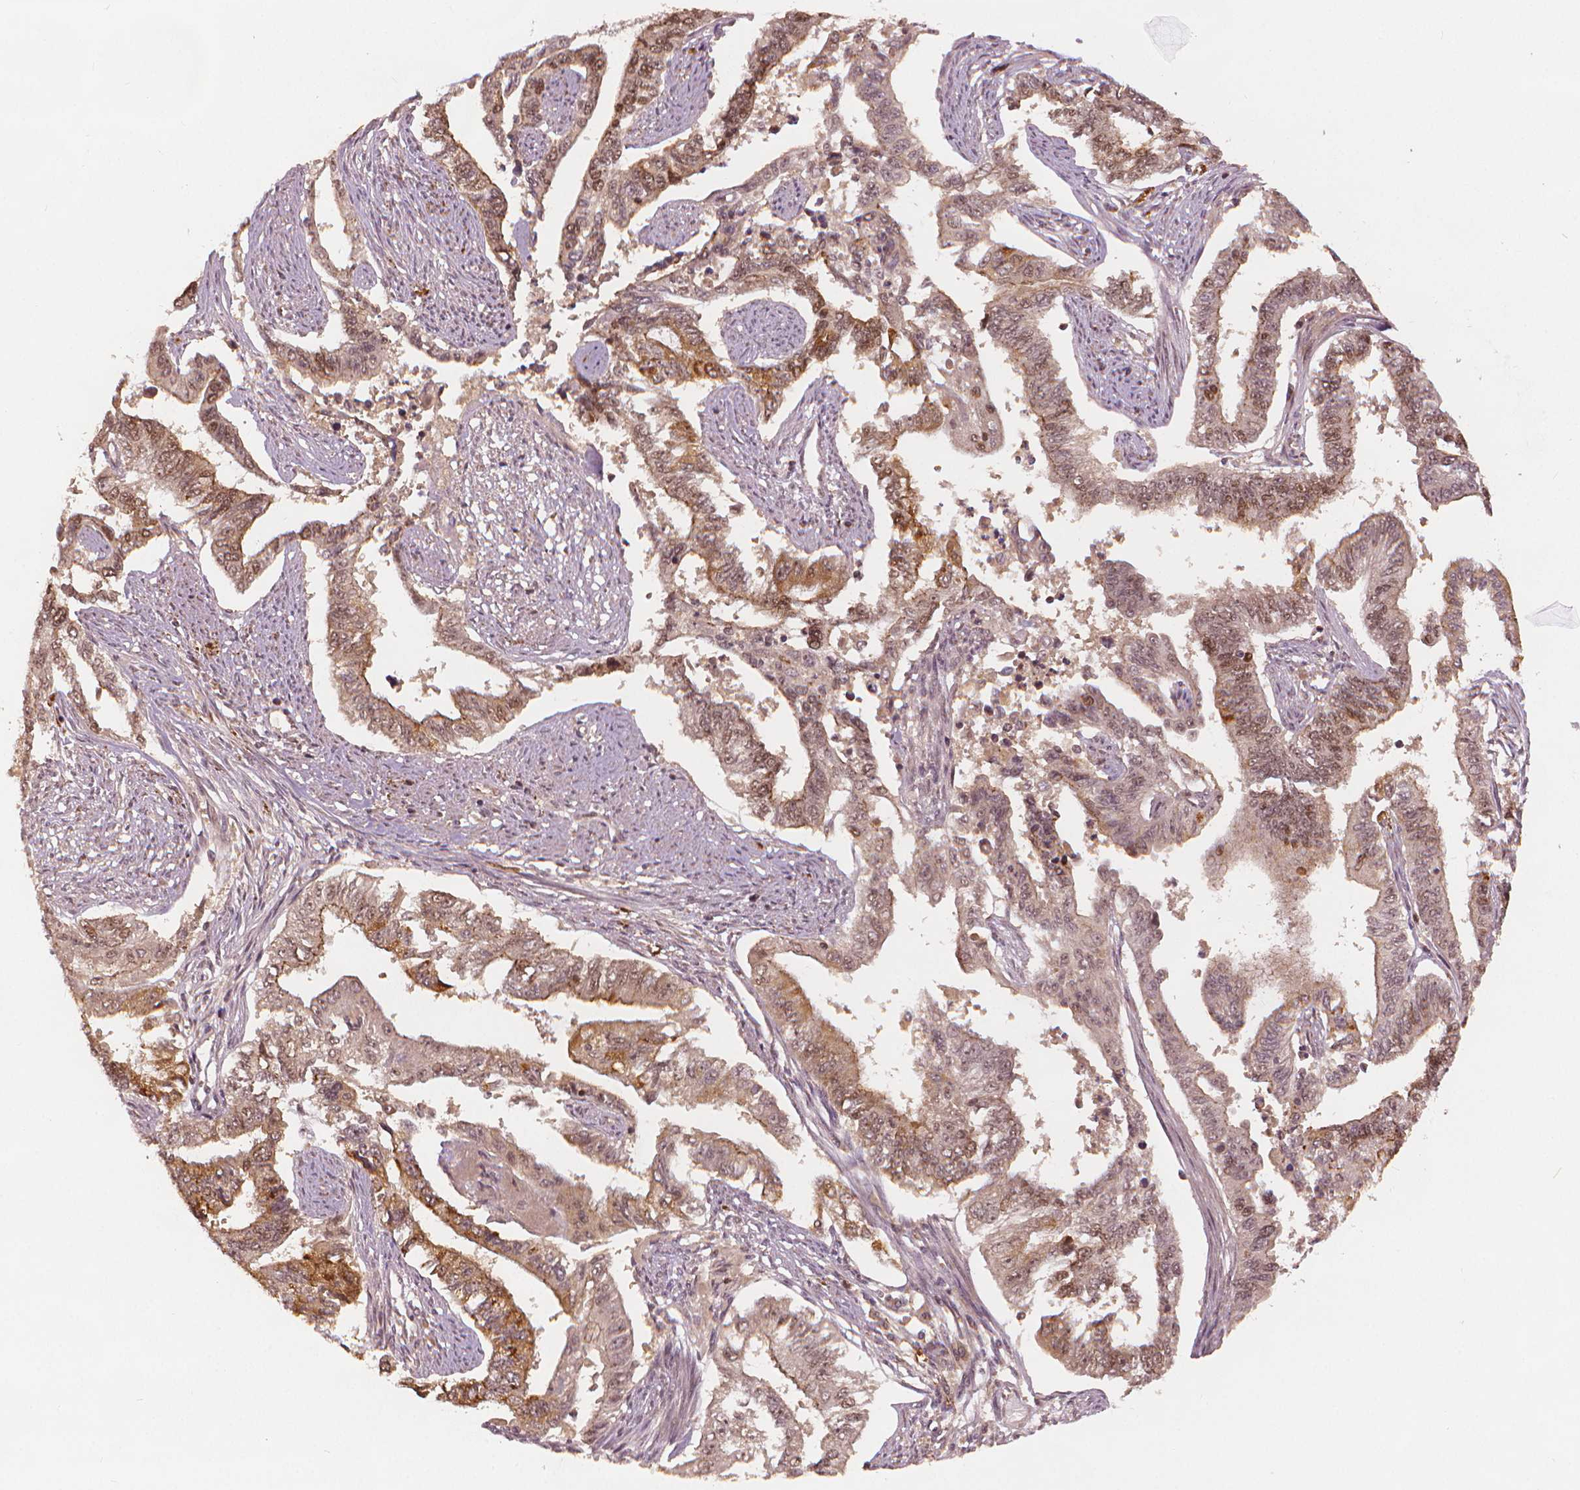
{"staining": {"intensity": "moderate", "quantity": "25%-75%", "location": "nuclear"}, "tissue": "endometrial cancer", "cell_type": "Tumor cells", "image_type": "cancer", "snomed": [{"axis": "morphology", "description": "Adenocarcinoma, NOS"}, {"axis": "topography", "description": "Uterus"}], "caption": "Immunohistochemistry (DAB) staining of endometrial cancer (adenocarcinoma) exhibits moderate nuclear protein staining in approximately 25%-75% of tumor cells.", "gene": "NSD2", "patient": {"sex": "female", "age": 59}}